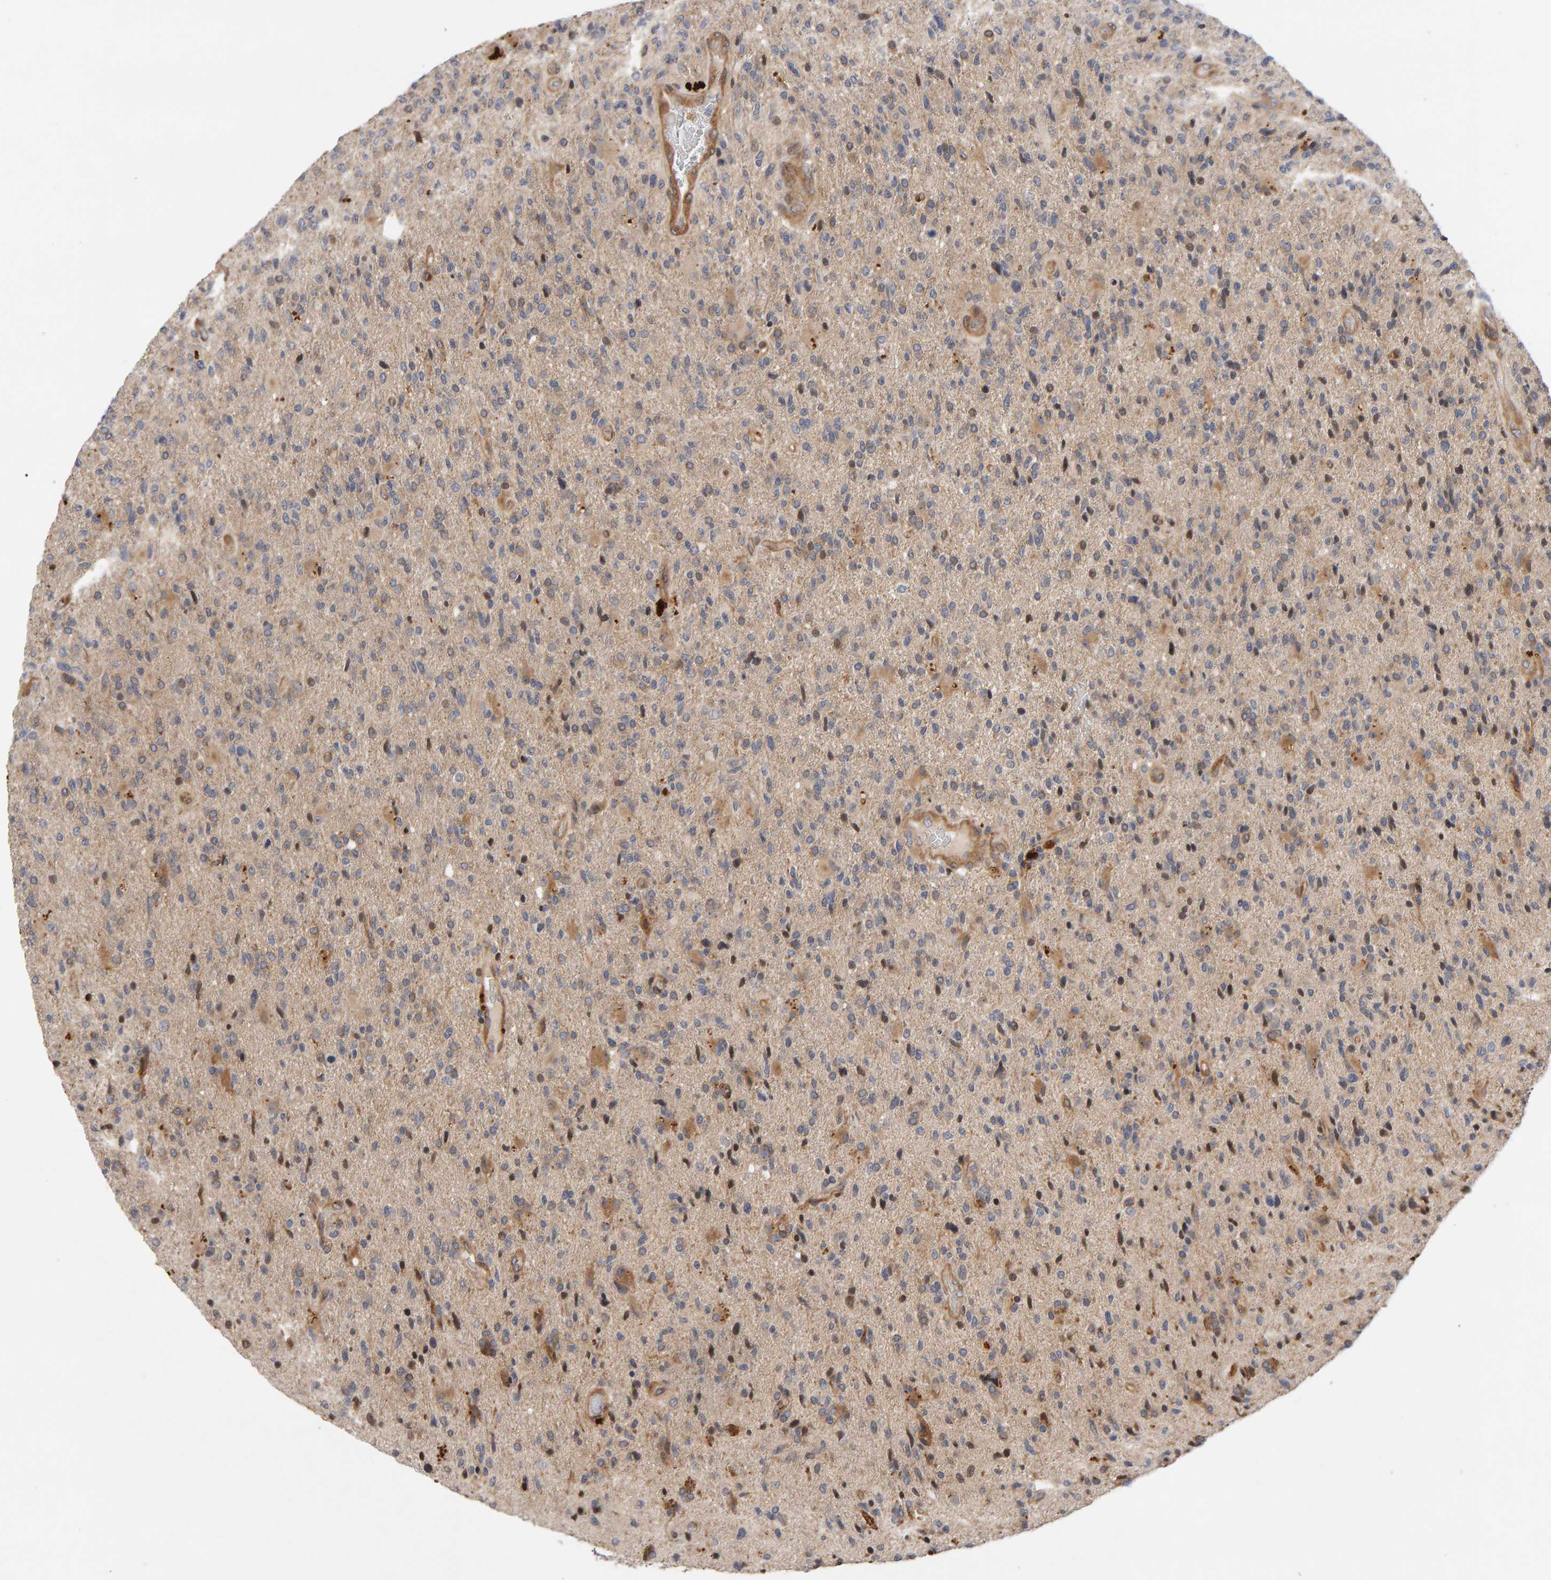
{"staining": {"intensity": "weak", "quantity": "<25%", "location": "cytoplasmic/membranous"}, "tissue": "glioma", "cell_type": "Tumor cells", "image_type": "cancer", "snomed": [{"axis": "morphology", "description": "Glioma, malignant, High grade"}, {"axis": "topography", "description": "Brain"}], "caption": "High magnification brightfield microscopy of glioma stained with DAB (3,3'-diaminobenzidine) (brown) and counterstained with hematoxylin (blue): tumor cells show no significant staining.", "gene": "LZTS1", "patient": {"sex": "male", "age": 72}}